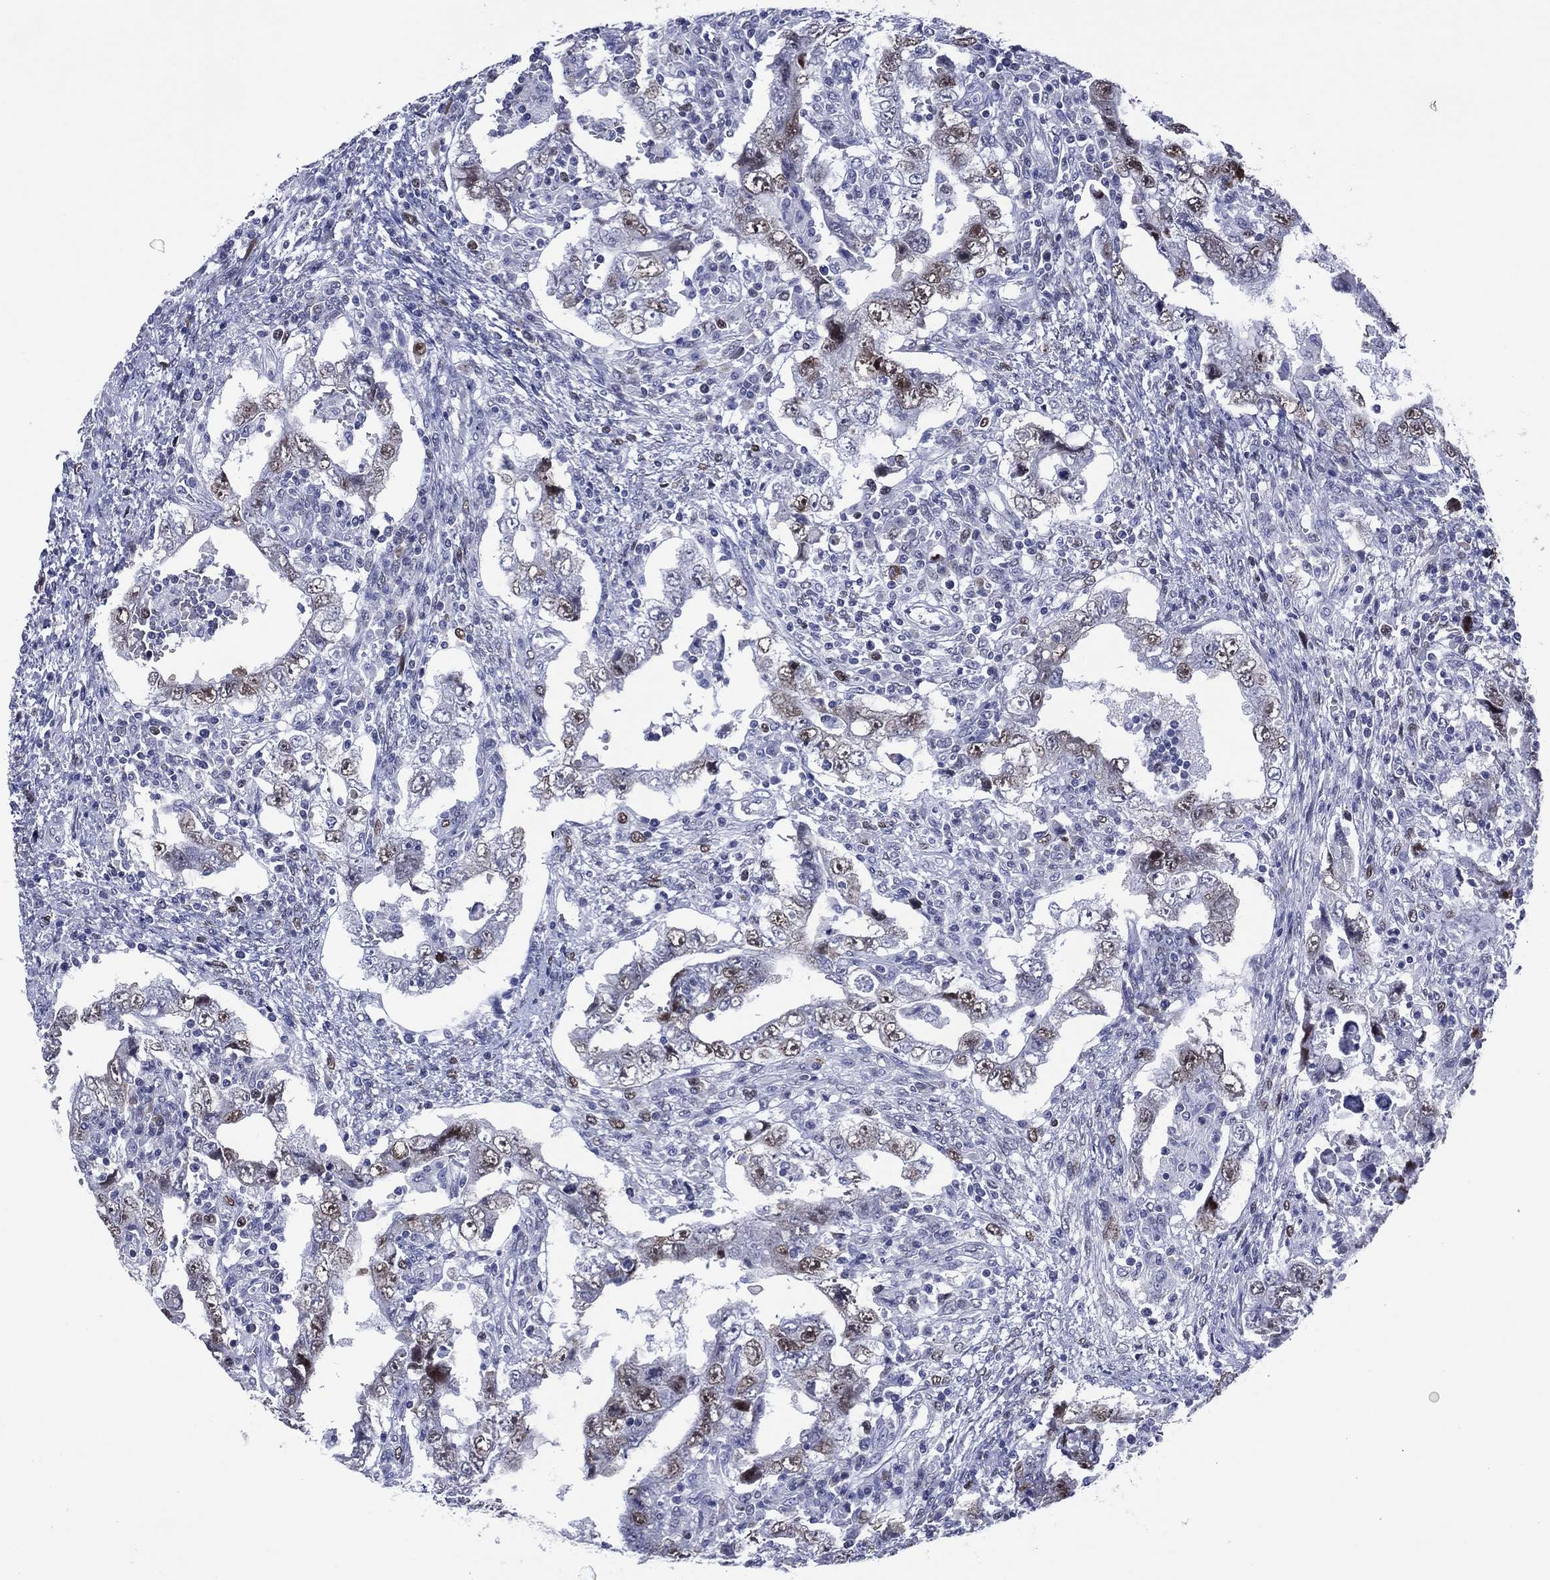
{"staining": {"intensity": "strong", "quantity": "<25%", "location": "nuclear"}, "tissue": "testis cancer", "cell_type": "Tumor cells", "image_type": "cancer", "snomed": [{"axis": "morphology", "description": "Carcinoma, Embryonal, NOS"}, {"axis": "topography", "description": "Testis"}], "caption": "Testis embryonal carcinoma stained with a protein marker exhibits strong staining in tumor cells.", "gene": "GATA6", "patient": {"sex": "male", "age": 26}}